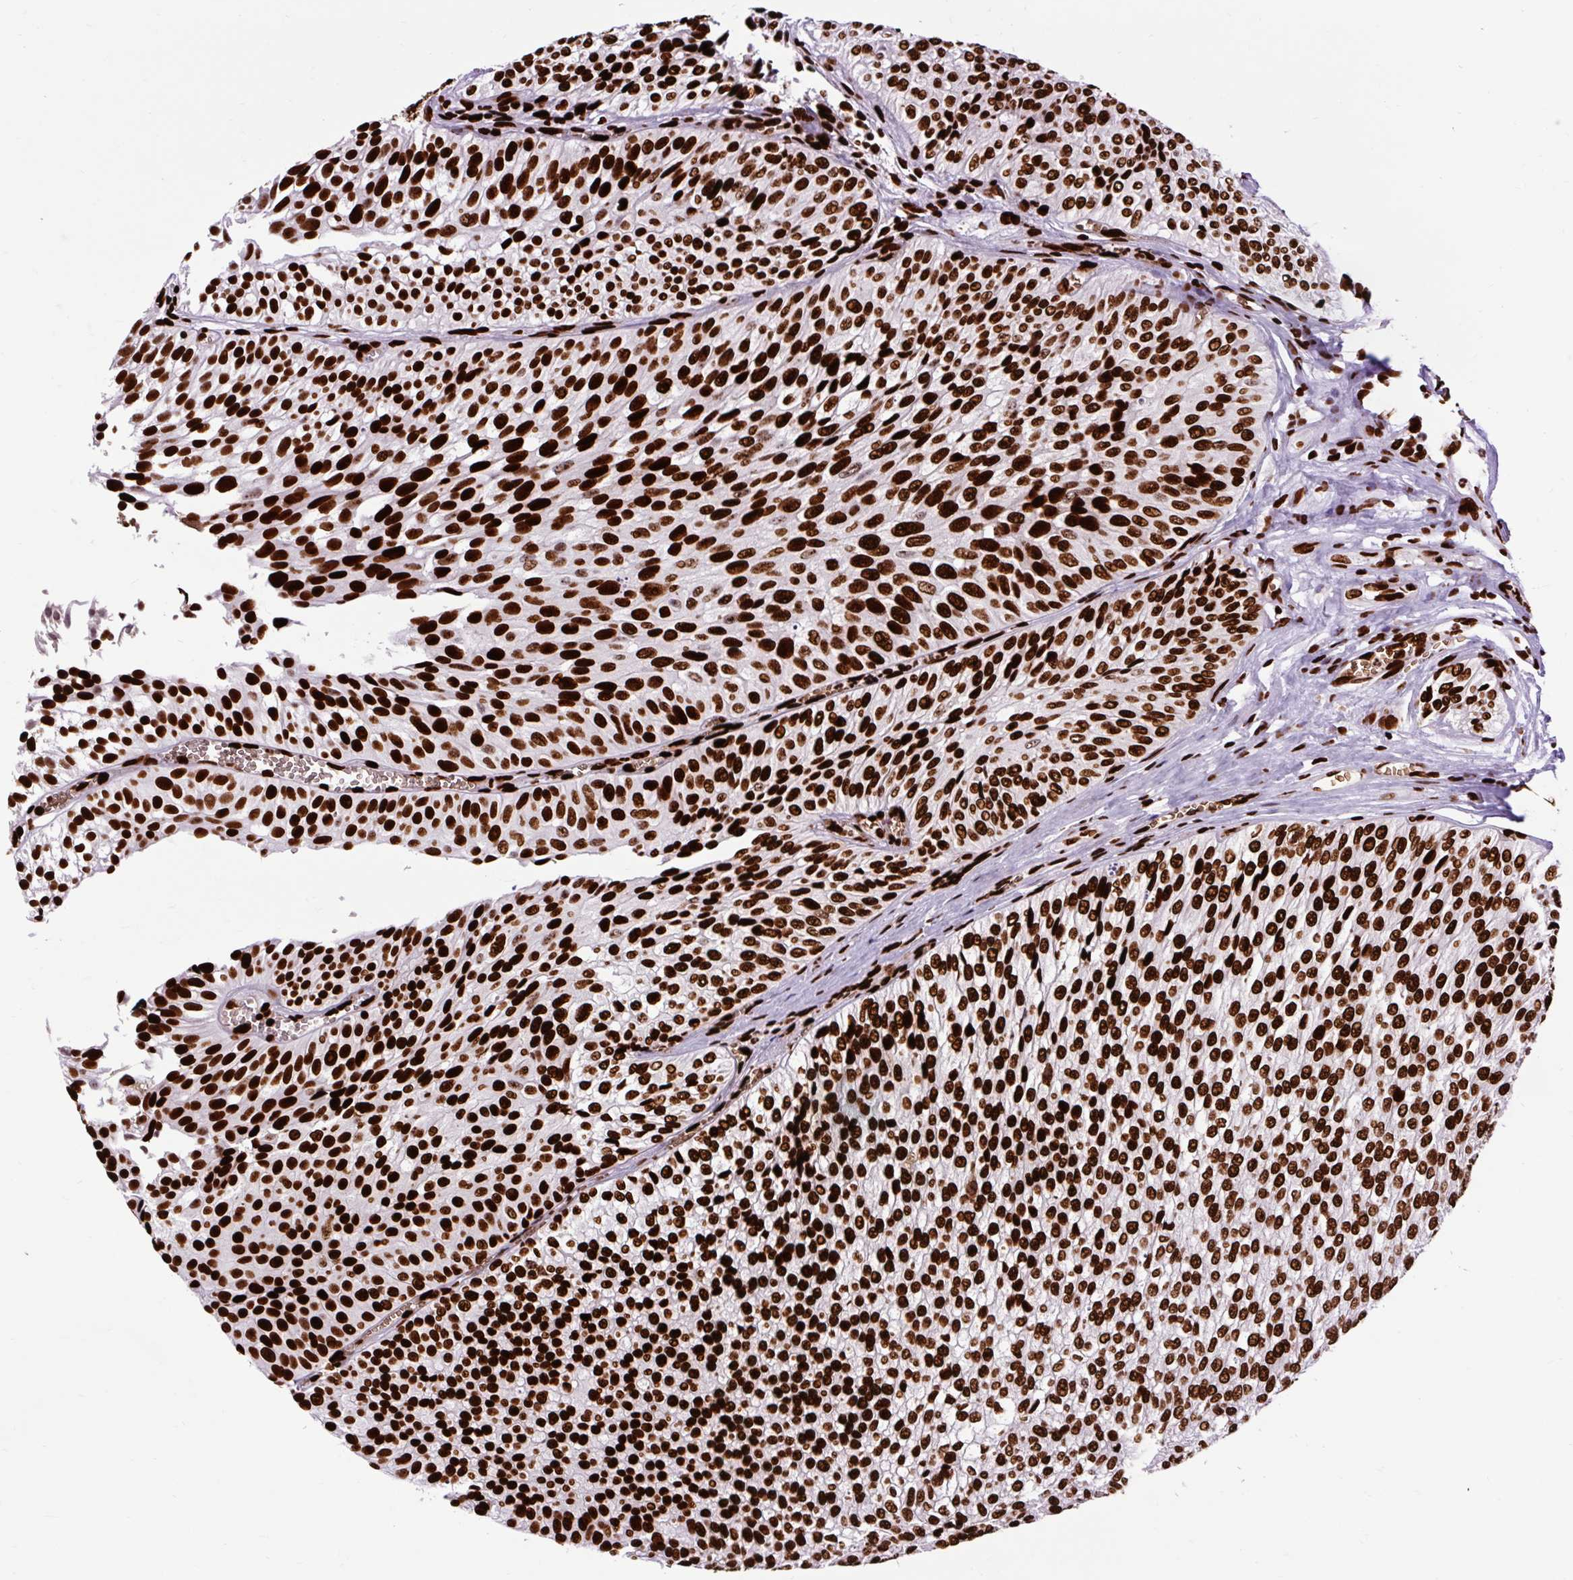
{"staining": {"intensity": "strong", "quantity": ">75%", "location": "nuclear"}, "tissue": "urothelial cancer", "cell_type": "Tumor cells", "image_type": "cancer", "snomed": [{"axis": "morphology", "description": "Urothelial carcinoma, Low grade"}, {"axis": "topography", "description": "Urinary bladder"}], "caption": "This photomicrograph exhibits low-grade urothelial carcinoma stained with IHC to label a protein in brown. The nuclear of tumor cells show strong positivity for the protein. Nuclei are counter-stained blue.", "gene": "FUS", "patient": {"sex": "male", "age": 91}}